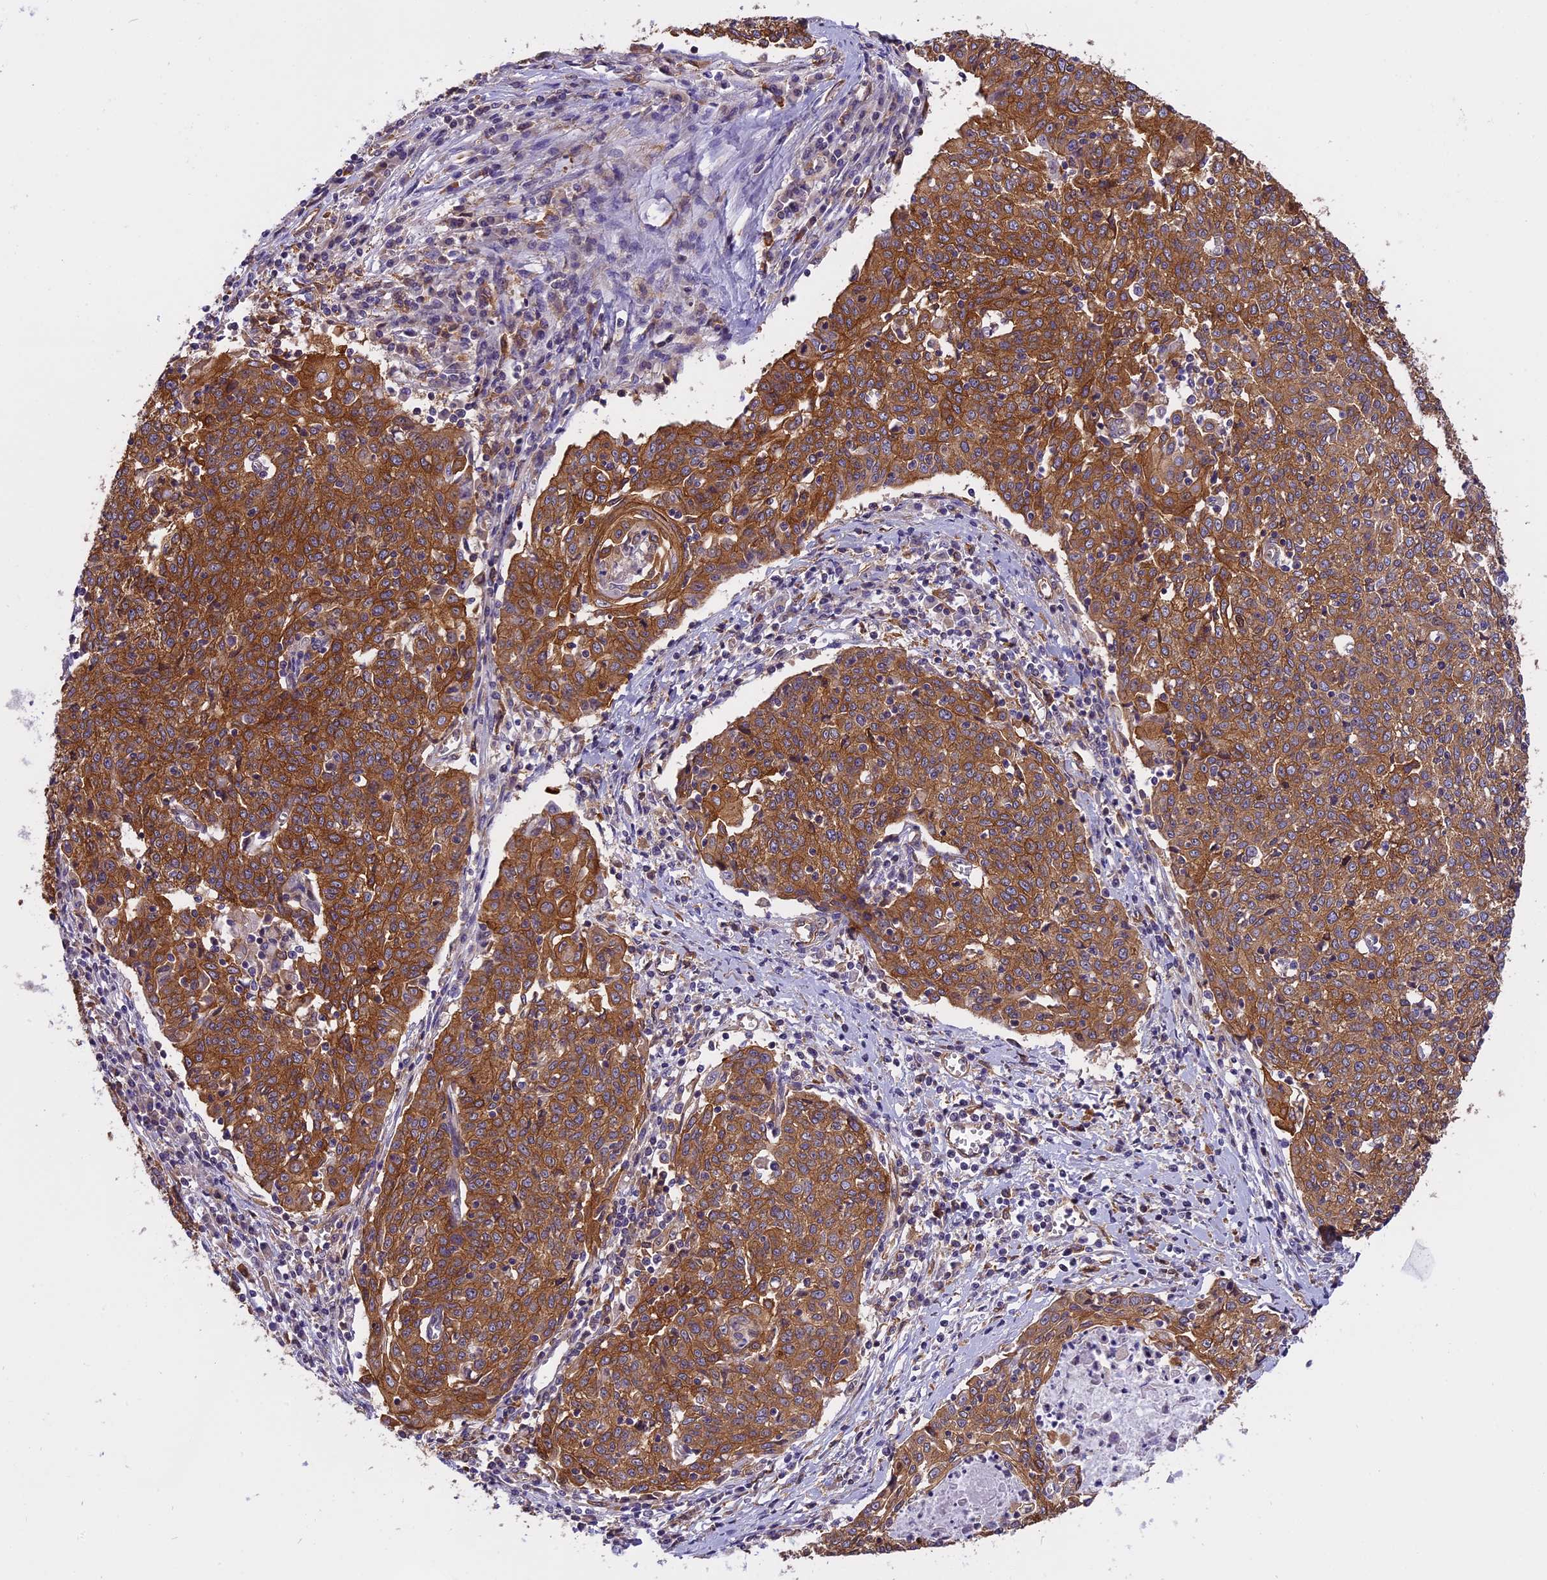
{"staining": {"intensity": "strong", "quantity": ">75%", "location": "cytoplasmic/membranous"}, "tissue": "cervical cancer", "cell_type": "Tumor cells", "image_type": "cancer", "snomed": [{"axis": "morphology", "description": "Squamous cell carcinoma, NOS"}, {"axis": "topography", "description": "Cervix"}], "caption": "Cervical cancer (squamous cell carcinoma) stained with DAB immunohistochemistry demonstrates high levels of strong cytoplasmic/membranous staining in about >75% of tumor cells.", "gene": "EHBP1L1", "patient": {"sex": "female", "age": 48}}